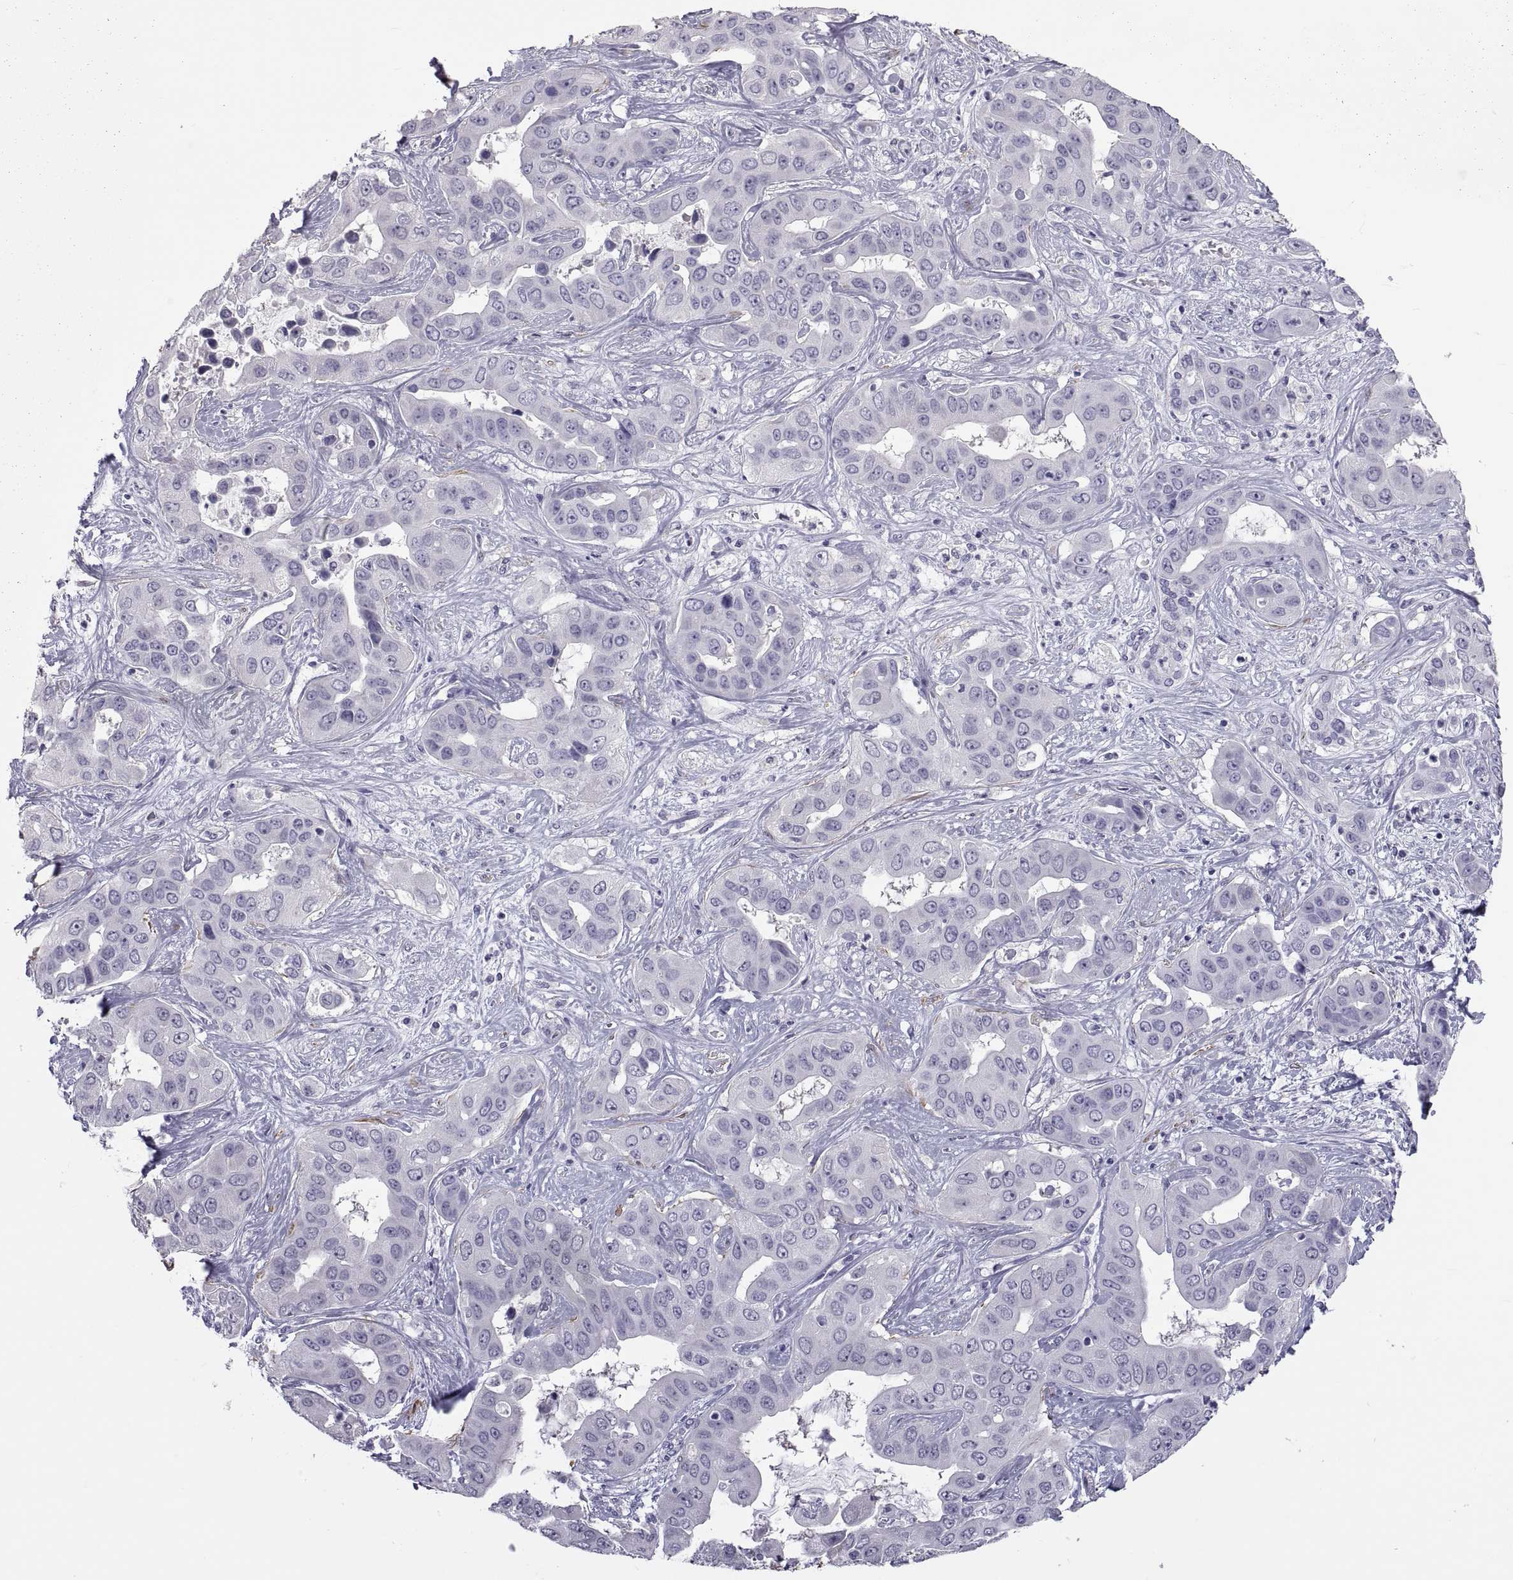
{"staining": {"intensity": "negative", "quantity": "none", "location": "none"}, "tissue": "liver cancer", "cell_type": "Tumor cells", "image_type": "cancer", "snomed": [{"axis": "morphology", "description": "Cholangiocarcinoma"}, {"axis": "topography", "description": "Liver"}], "caption": "DAB (3,3'-diaminobenzidine) immunohistochemical staining of human liver cancer (cholangiocarcinoma) demonstrates no significant staining in tumor cells.", "gene": "MAGEB1", "patient": {"sex": "female", "age": 52}}